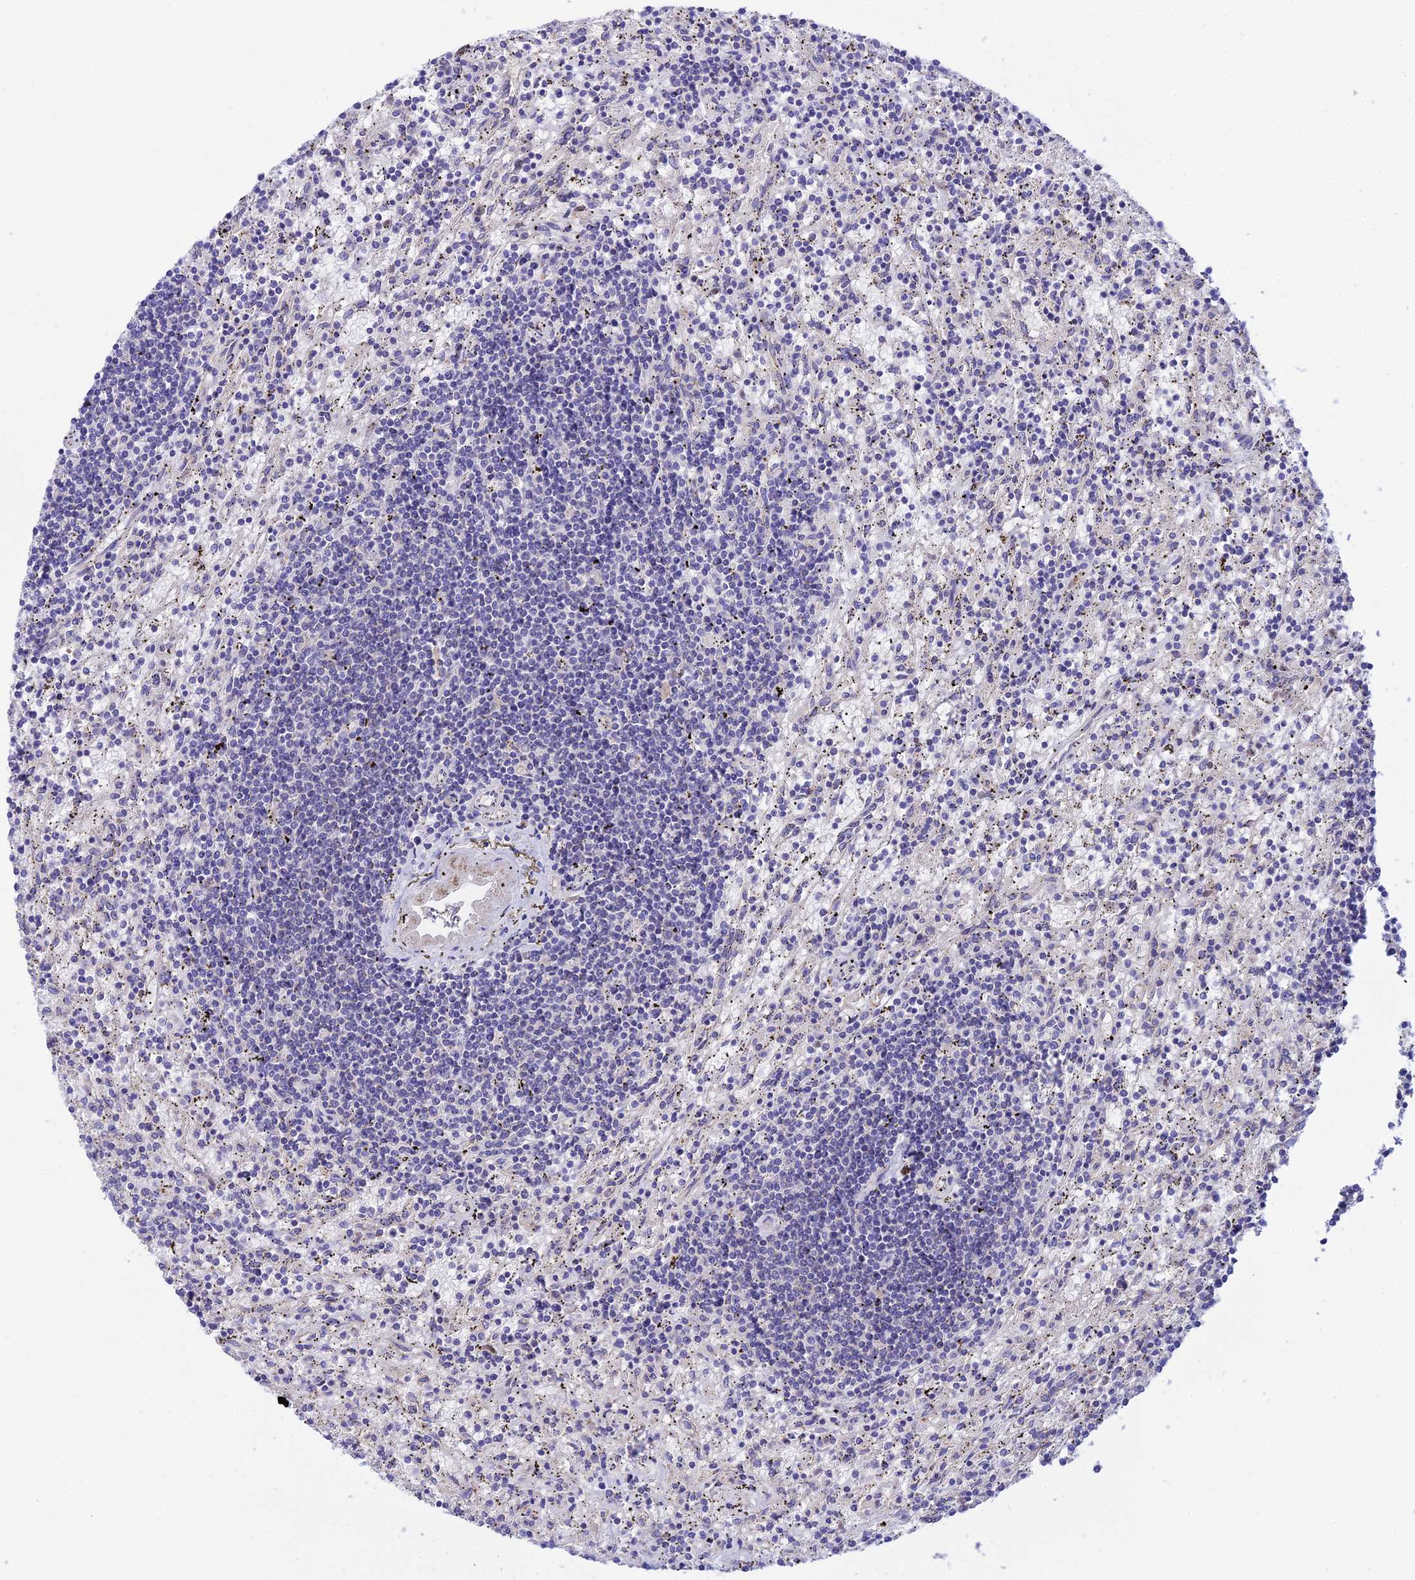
{"staining": {"intensity": "negative", "quantity": "none", "location": "none"}, "tissue": "lymphoma", "cell_type": "Tumor cells", "image_type": "cancer", "snomed": [{"axis": "morphology", "description": "Malignant lymphoma, non-Hodgkin's type, Low grade"}, {"axis": "topography", "description": "Spleen"}], "caption": "Malignant lymphoma, non-Hodgkin's type (low-grade) was stained to show a protein in brown. There is no significant staining in tumor cells.", "gene": "CCDC157", "patient": {"sex": "male", "age": 76}}